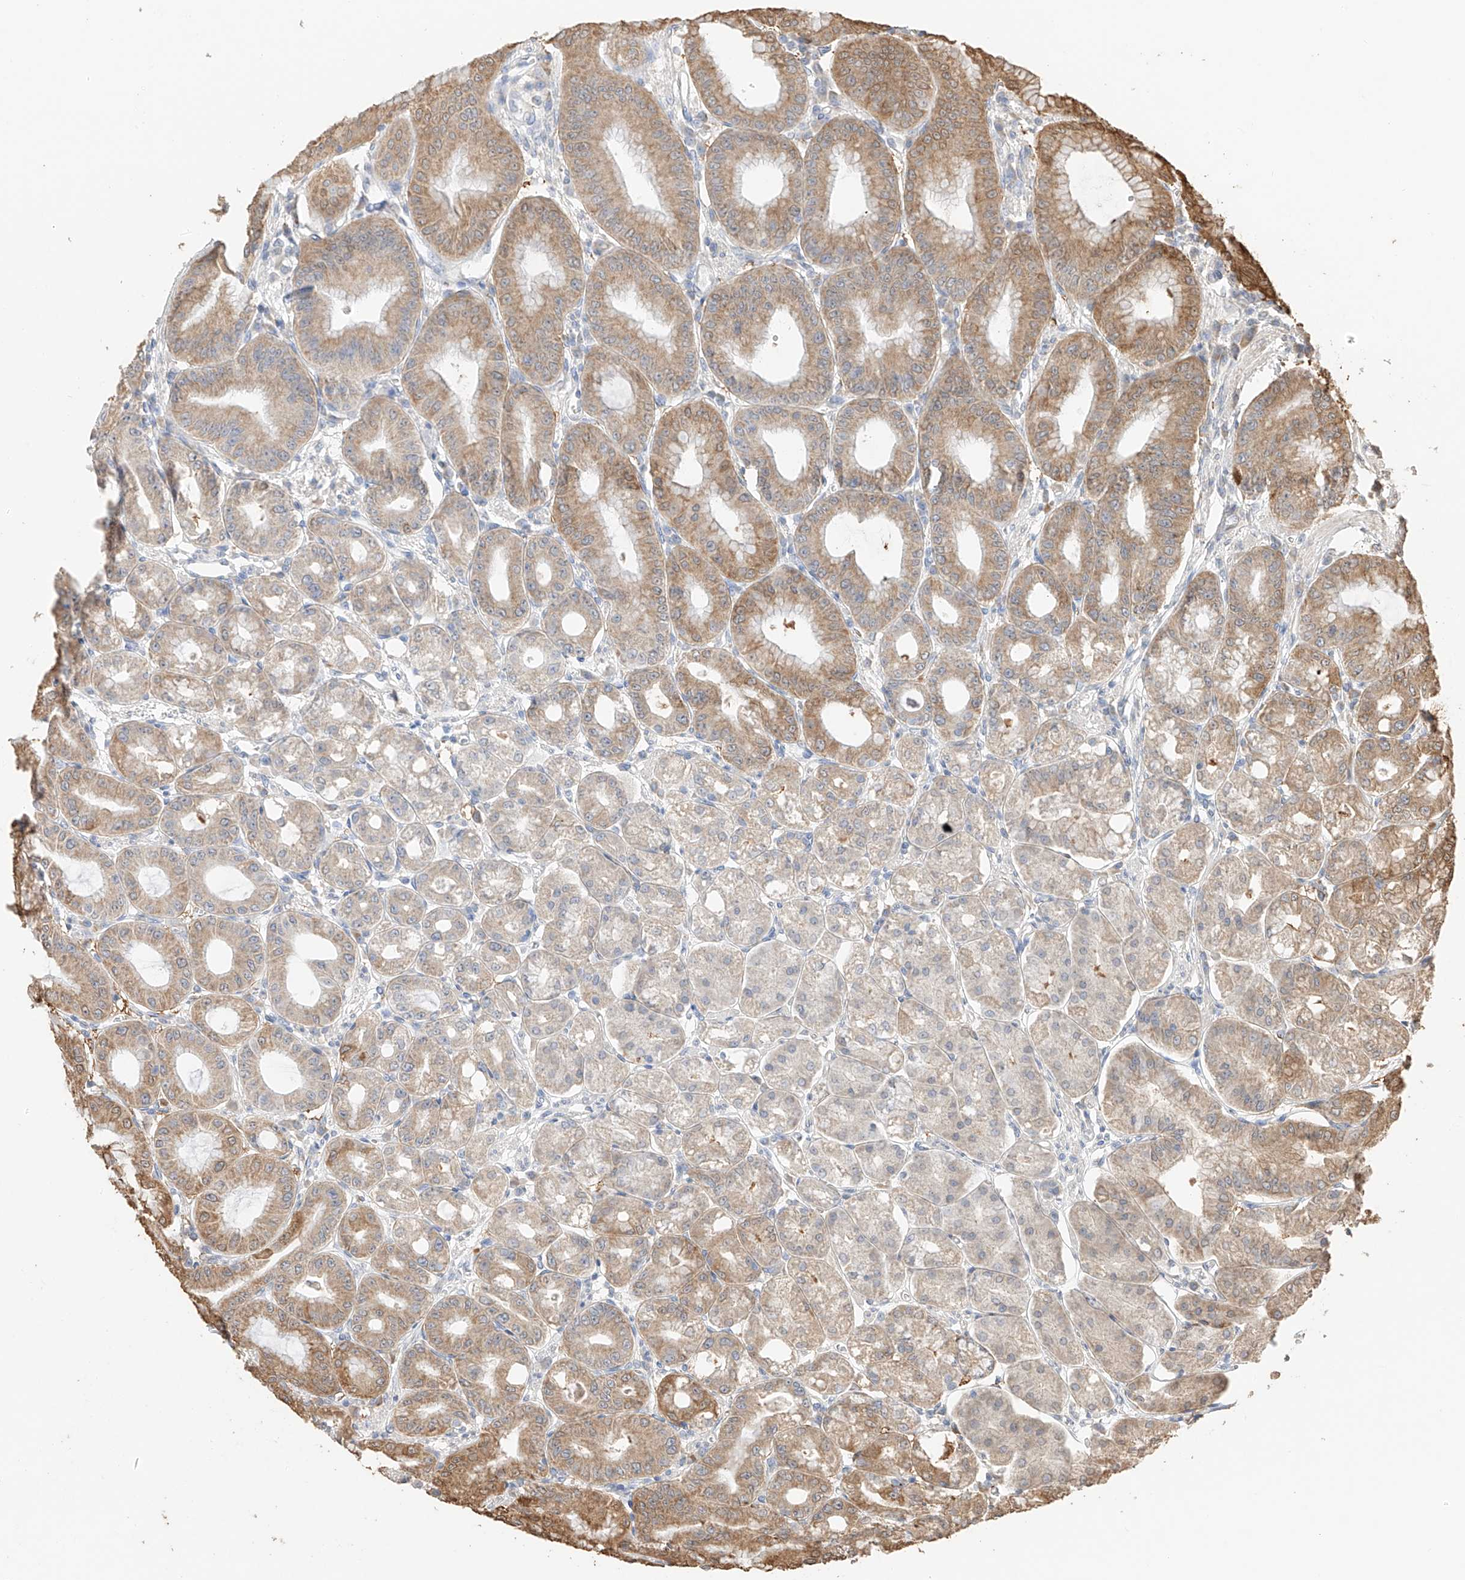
{"staining": {"intensity": "moderate", "quantity": ">75%", "location": "cytoplasmic/membranous"}, "tissue": "stomach", "cell_type": "Glandular cells", "image_type": "normal", "snomed": [{"axis": "morphology", "description": "Normal tissue, NOS"}, {"axis": "topography", "description": "Stomach, lower"}], "caption": "Immunohistochemistry of unremarkable stomach shows medium levels of moderate cytoplasmic/membranous staining in approximately >75% of glandular cells. (DAB IHC, brown staining for protein, blue staining for nuclei).", "gene": "IL22RA2", "patient": {"sex": "male", "age": 71}}